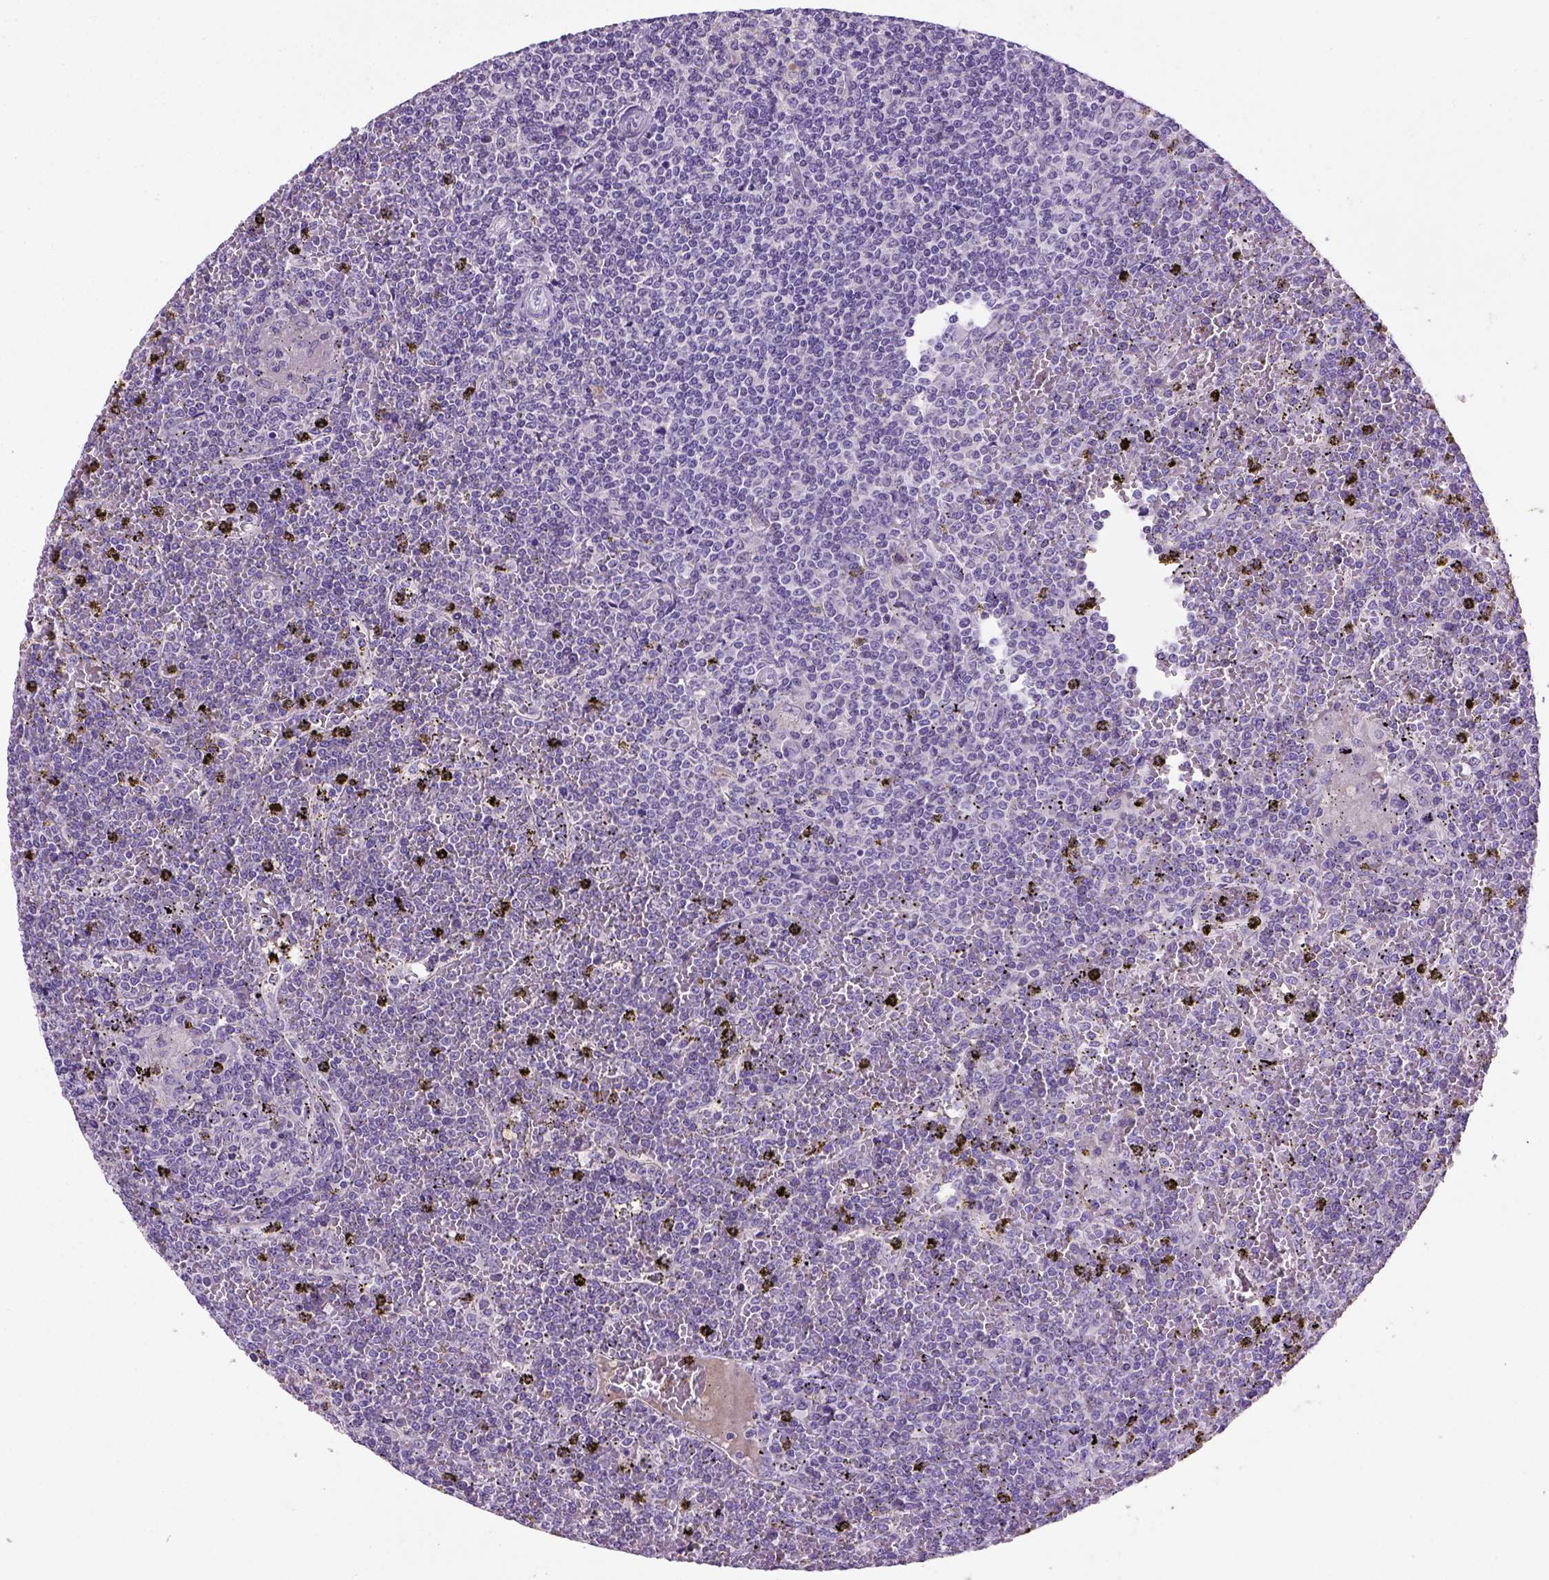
{"staining": {"intensity": "negative", "quantity": "none", "location": "none"}, "tissue": "lymphoma", "cell_type": "Tumor cells", "image_type": "cancer", "snomed": [{"axis": "morphology", "description": "Malignant lymphoma, non-Hodgkin's type, Low grade"}, {"axis": "topography", "description": "Spleen"}], "caption": "The immunohistochemistry (IHC) photomicrograph has no significant positivity in tumor cells of lymphoma tissue.", "gene": "CDH1", "patient": {"sex": "female", "age": 19}}